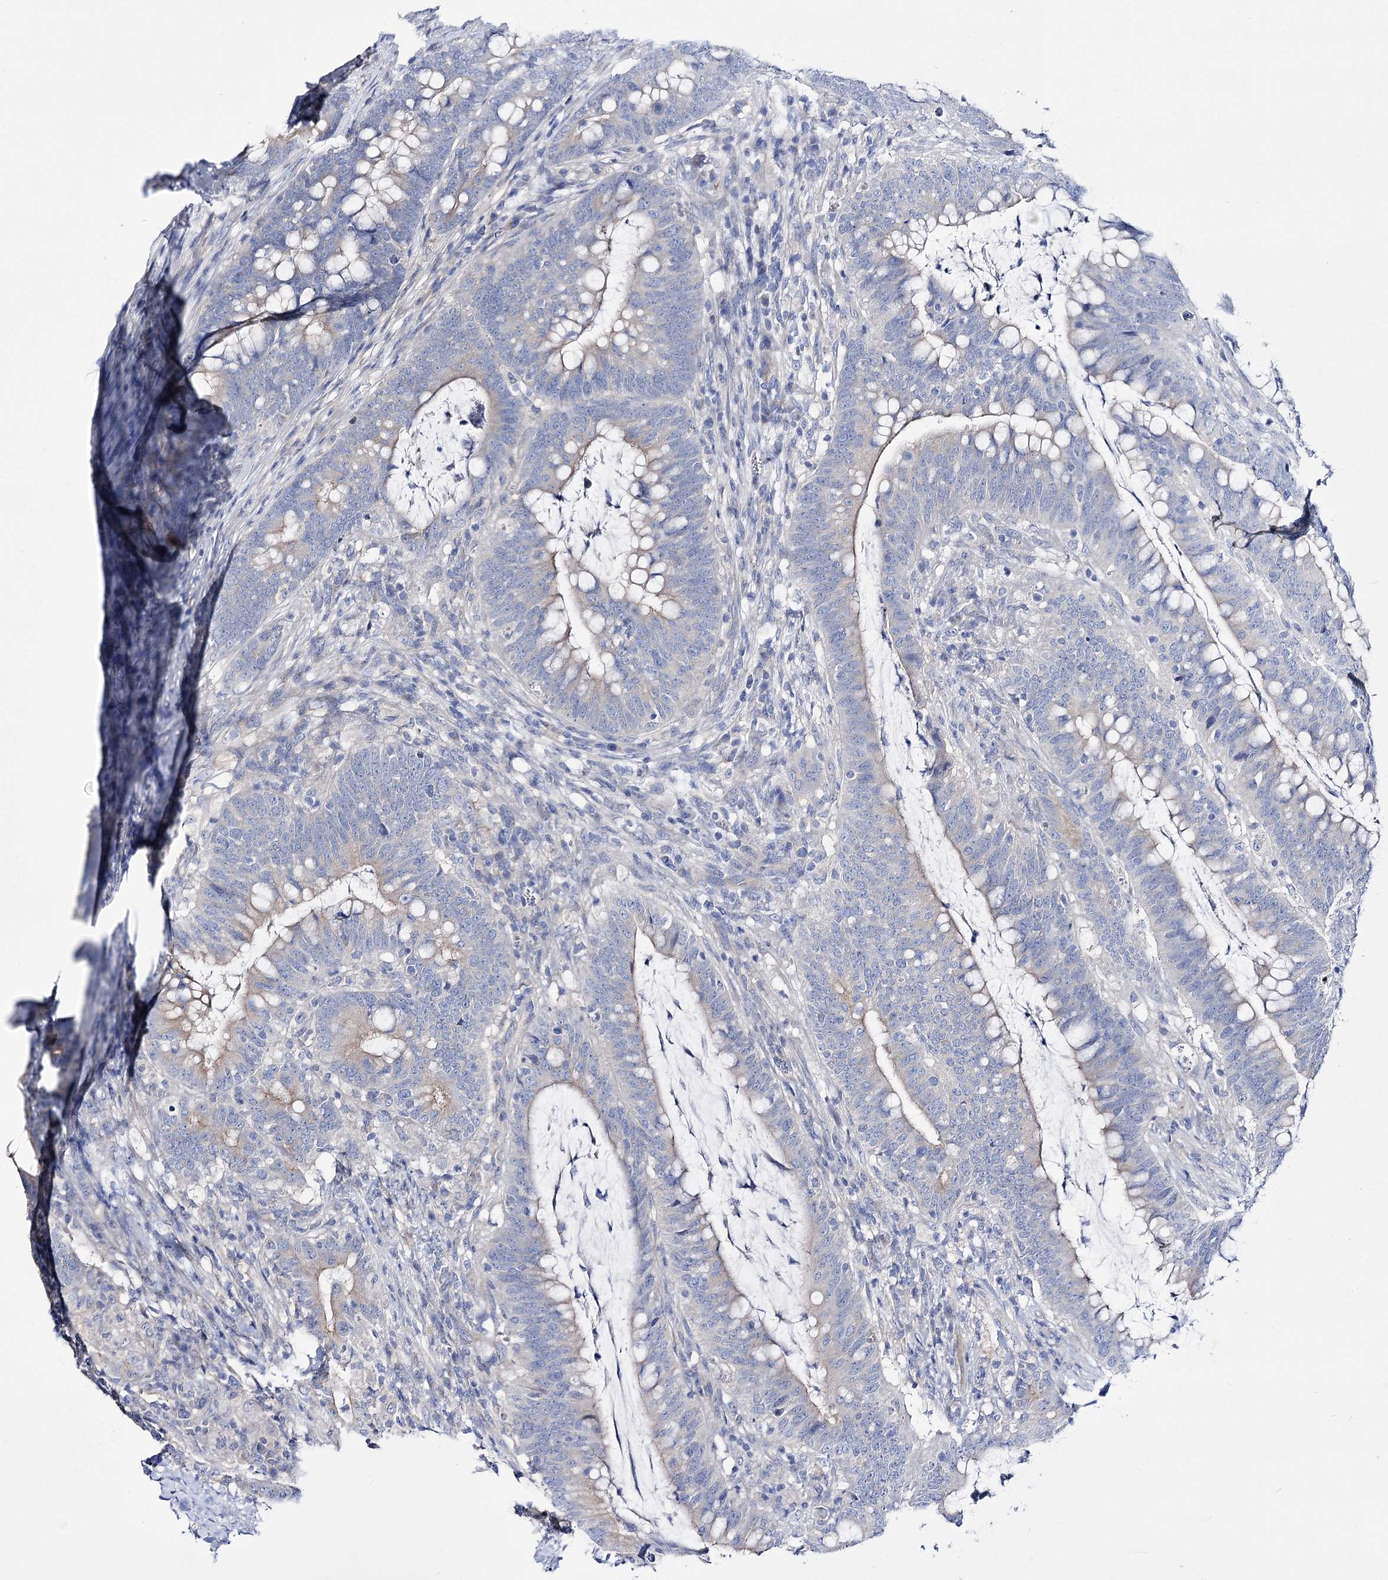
{"staining": {"intensity": "negative", "quantity": "none", "location": "none"}, "tissue": "colorectal cancer", "cell_type": "Tumor cells", "image_type": "cancer", "snomed": [{"axis": "morphology", "description": "Adenocarcinoma, NOS"}, {"axis": "topography", "description": "Colon"}], "caption": "A high-resolution image shows immunohistochemistry (IHC) staining of colorectal adenocarcinoma, which shows no significant expression in tumor cells.", "gene": "LRRC34", "patient": {"sex": "female", "age": 66}}